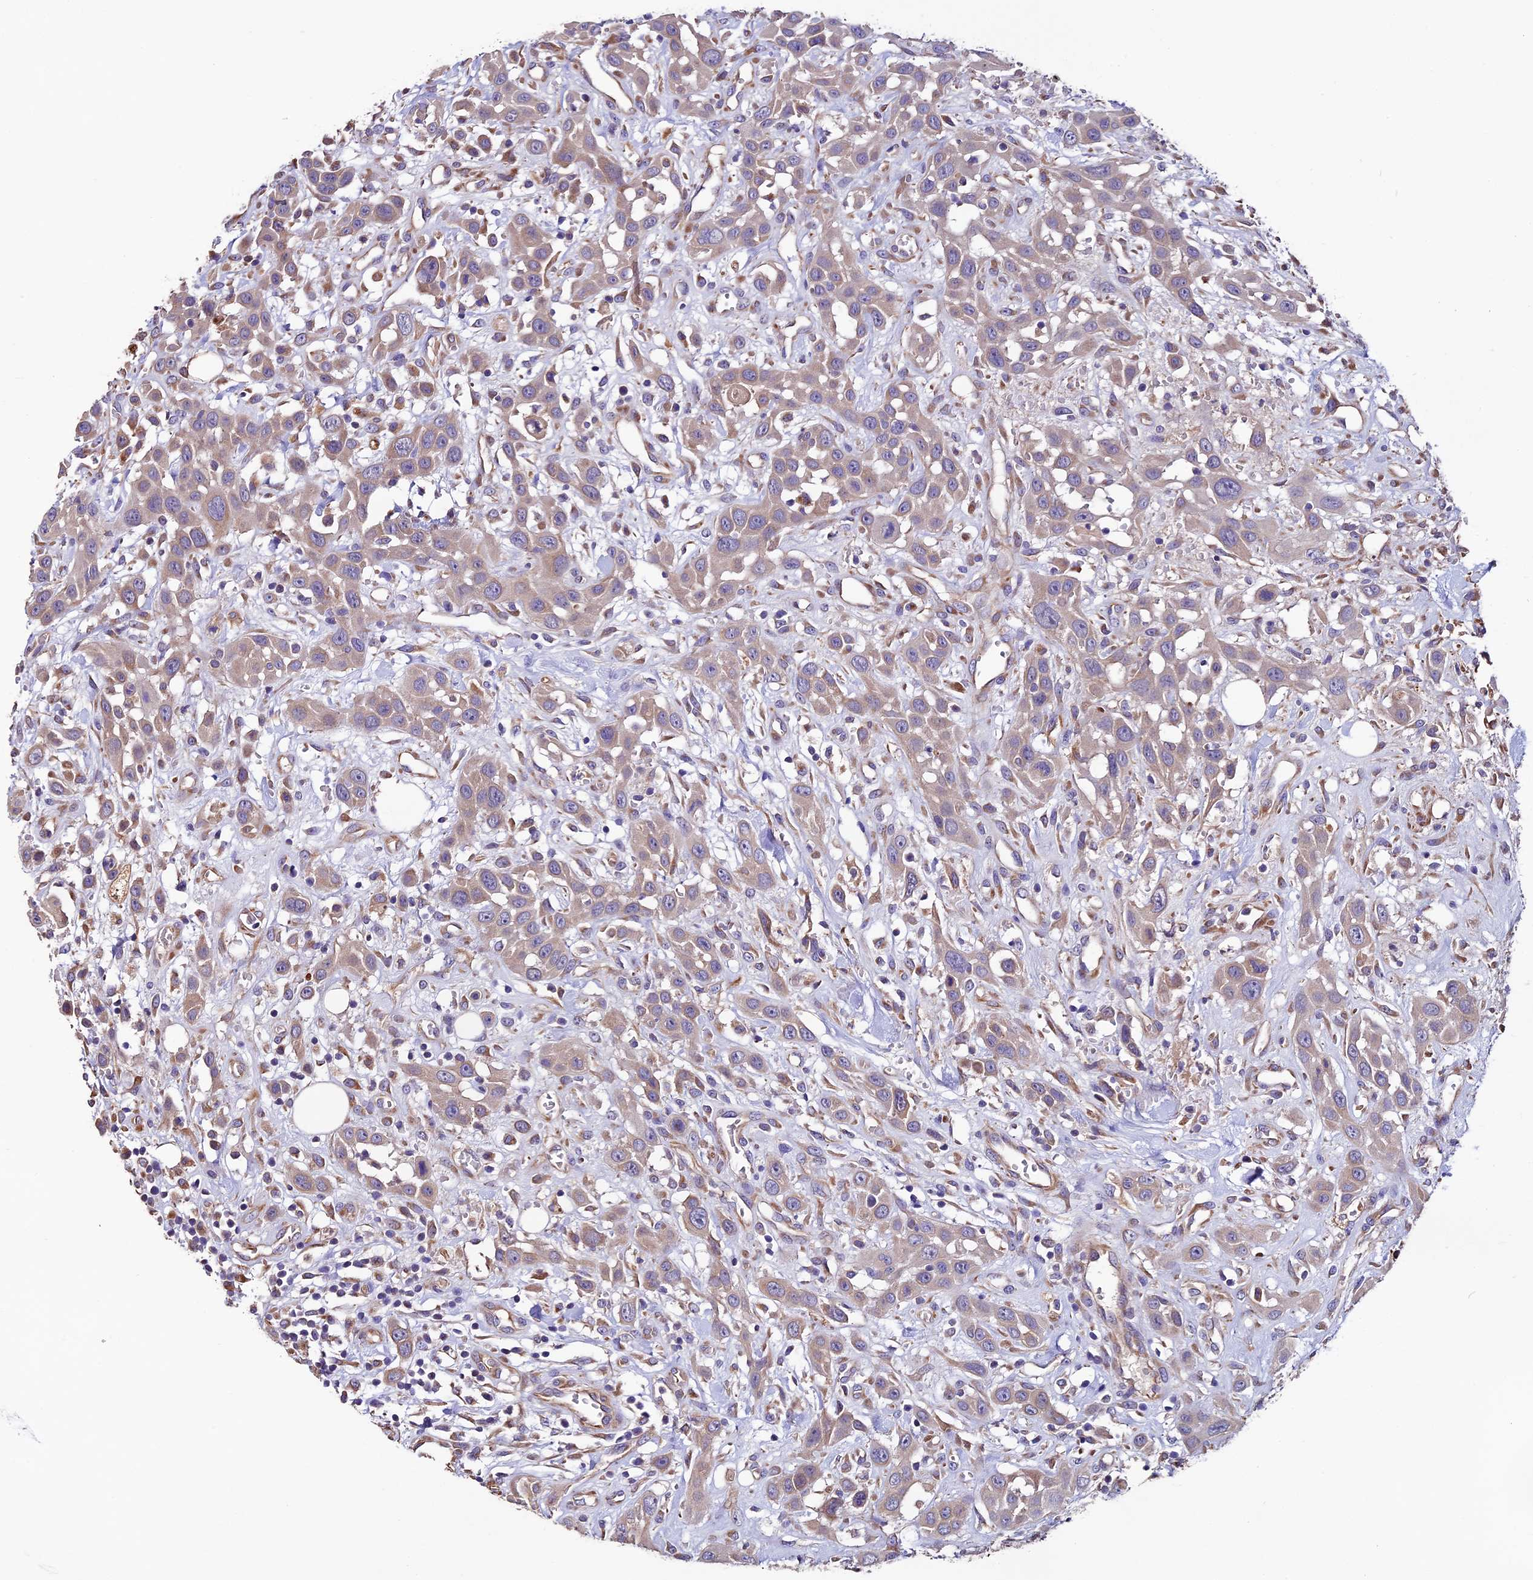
{"staining": {"intensity": "weak", "quantity": "25%-75%", "location": "cytoplasmic/membranous"}, "tissue": "head and neck cancer", "cell_type": "Tumor cells", "image_type": "cancer", "snomed": [{"axis": "morphology", "description": "Squamous cell carcinoma, NOS"}, {"axis": "topography", "description": "Head-Neck"}], "caption": "Squamous cell carcinoma (head and neck) stained with immunohistochemistry demonstrates weak cytoplasmic/membranous positivity in about 25%-75% of tumor cells.", "gene": "CLN5", "patient": {"sex": "male", "age": 81}}